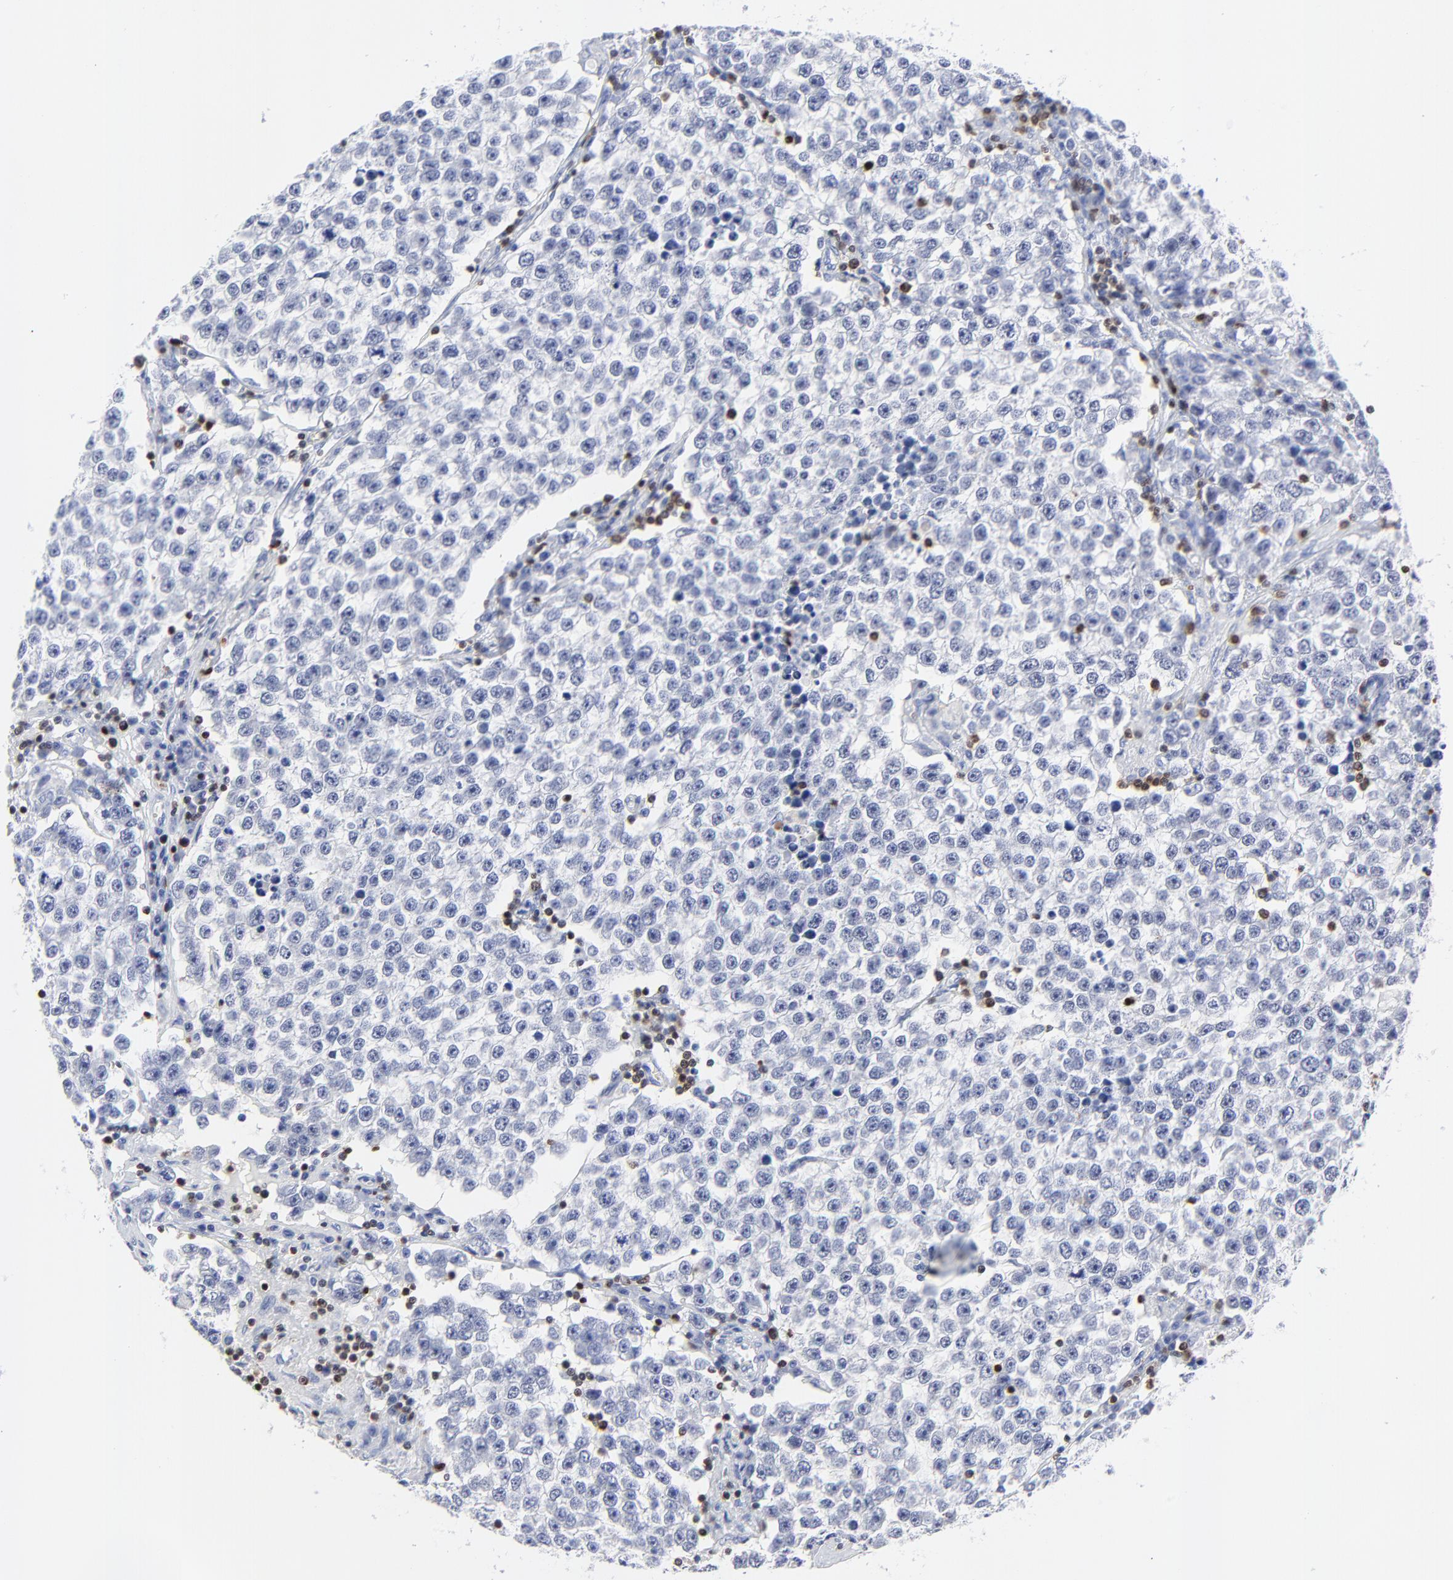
{"staining": {"intensity": "negative", "quantity": "none", "location": "none"}, "tissue": "testis cancer", "cell_type": "Tumor cells", "image_type": "cancer", "snomed": [{"axis": "morphology", "description": "Seminoma, NOS"}, {"axis": "topography", "description": "Testis"}], "caption": "Immunohistochemistry (IHC) of human testis cancer (seminoma) demonstrates no staining in tumor cells.", "gene": "ZAP70", "patient": {"sex": "male", "age": 36}}